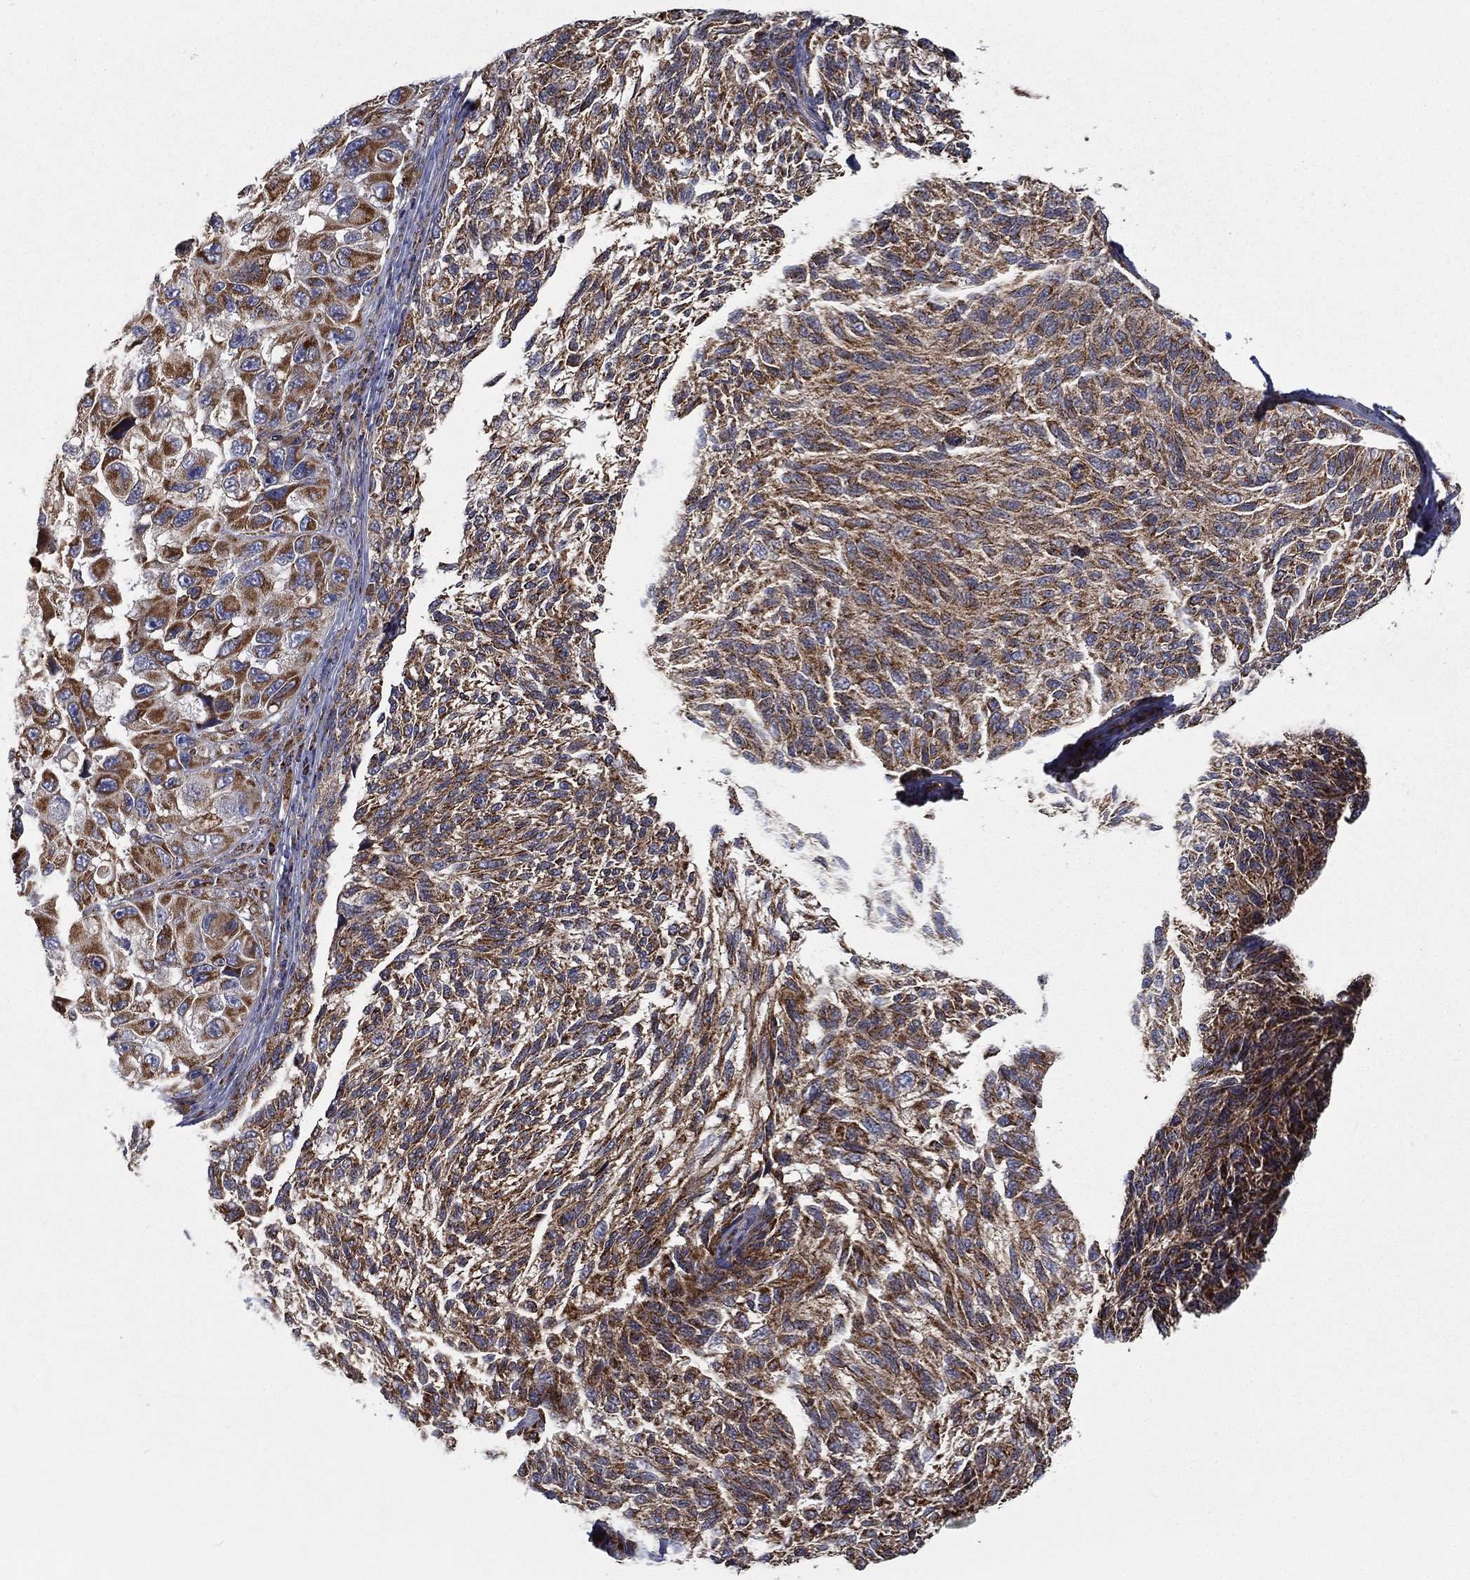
{"staining": {"intensity": "moderate", "quantity": ">75%", "location": "cytoplasmic/membranous"}, "tissue": "melanoma", "cell_type": "Tumor cells", "image_type": "cancer", "snomed": [{"axis": "morphology", "description": "Malignant melanoma, NOS"}, {"axis": "topography", "description": "Skin"}], "caption": "The image exhibits a brown stain indicating the presence of a protein in the cytoplasmic/membranous of tumor cells in melanoma. (IHC, brightfield microscopy, high magnification).", "gene": "MT-CYB", "patient": {"sex": "female", "age": 73}}